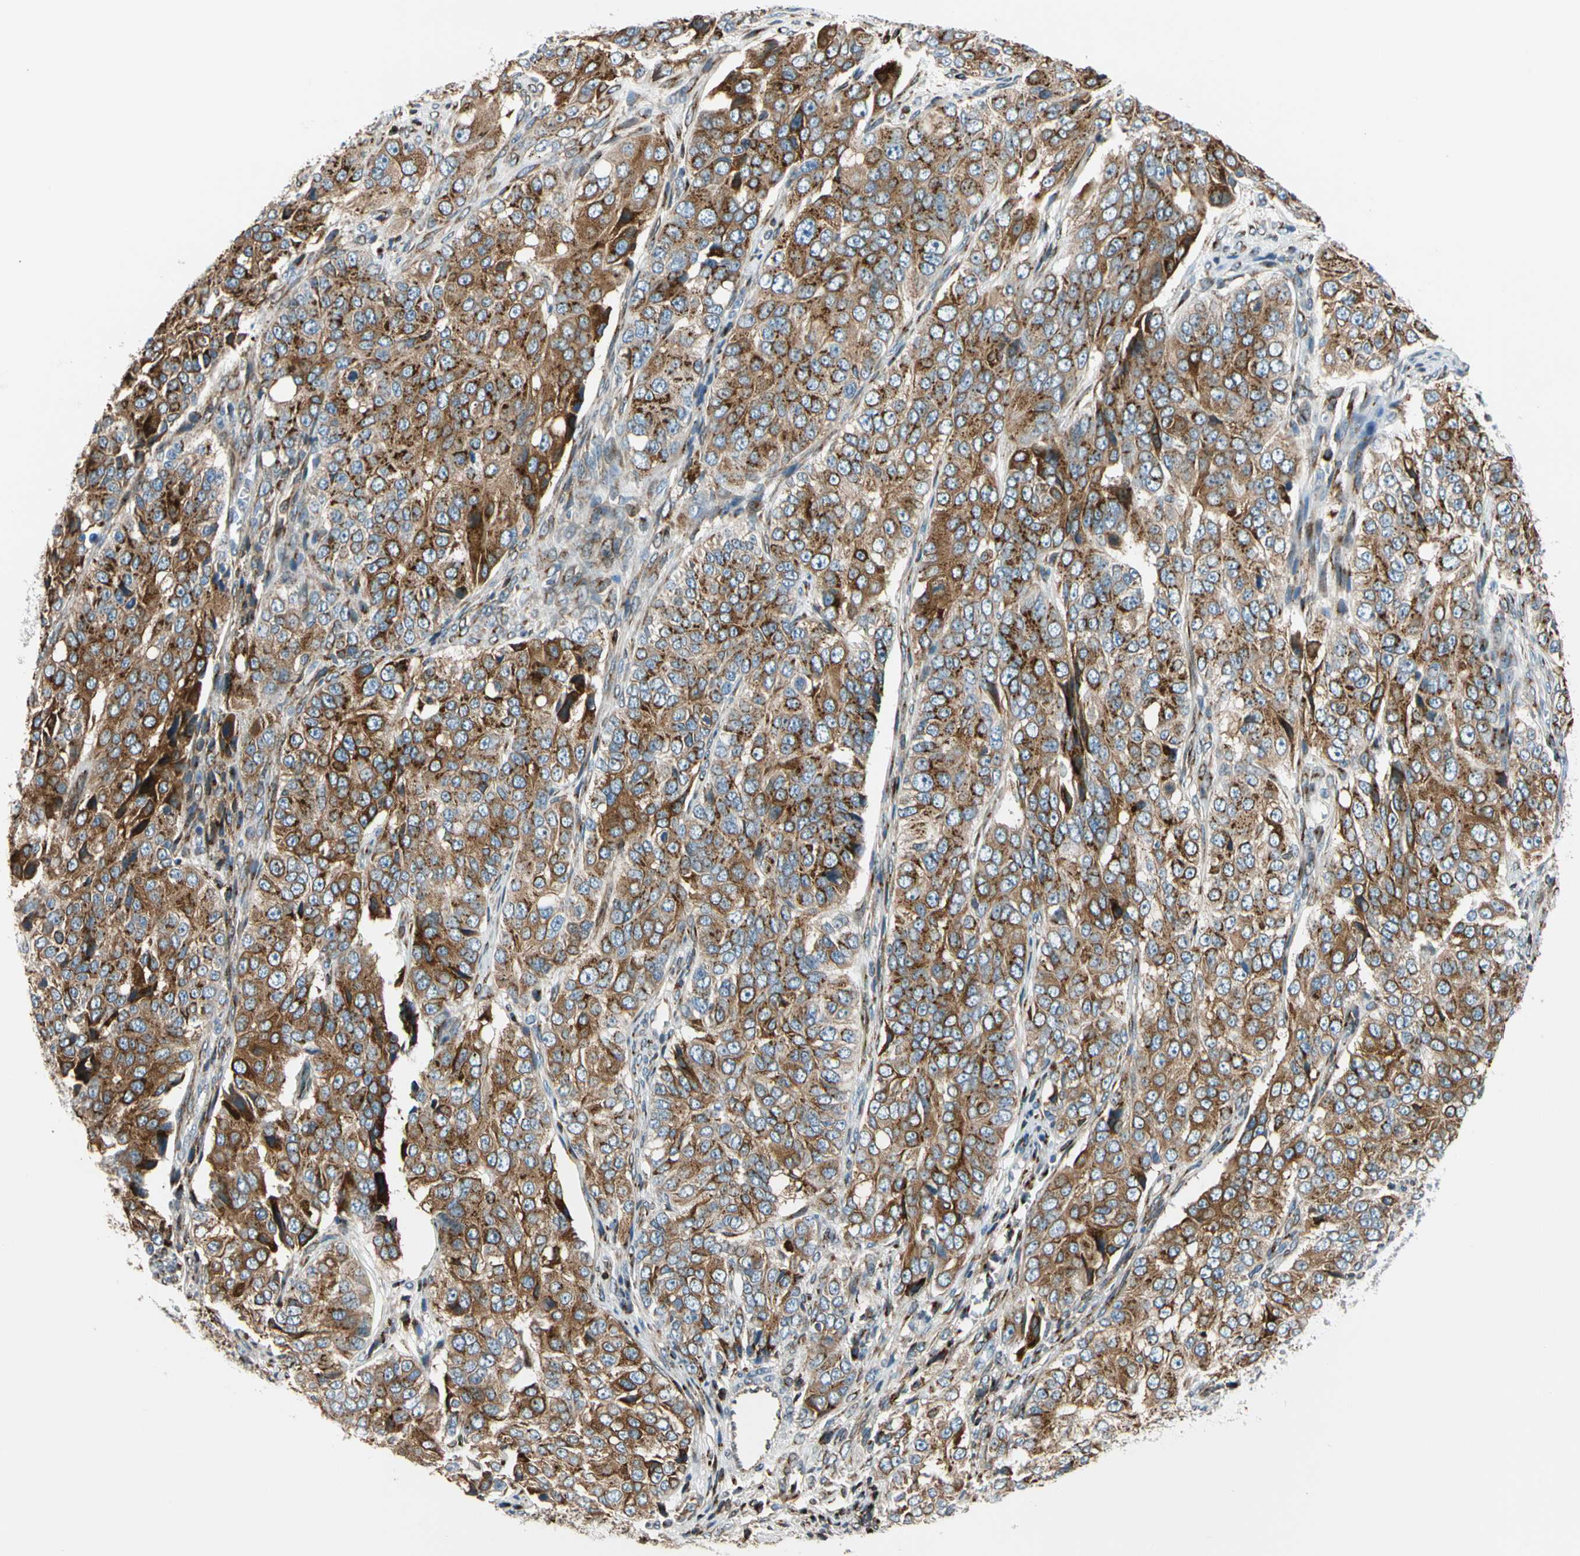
{"staining": {"intensity": "moderate", "quantity": ">75%", "location": "cytoplasmic/membranous"}, "tissue": "ovarian cancer", "cell_type": "Tumor cells", "image_type": "cancer", "snomed": [{"axis": "morphology", "description": "Carcinoma, endometroid"}, {"axis": "topography", "description": "Ovary"}], "caption": "Ovarian cancer (endometroid carcinoma) tissue reveals moderate cytoplasmic/membranous expression in approximately >75% of tumor cells, visualized by immunohistochemistry.", "gene": "NUCB1", "patient": {"sex": "female", "age": 51}}